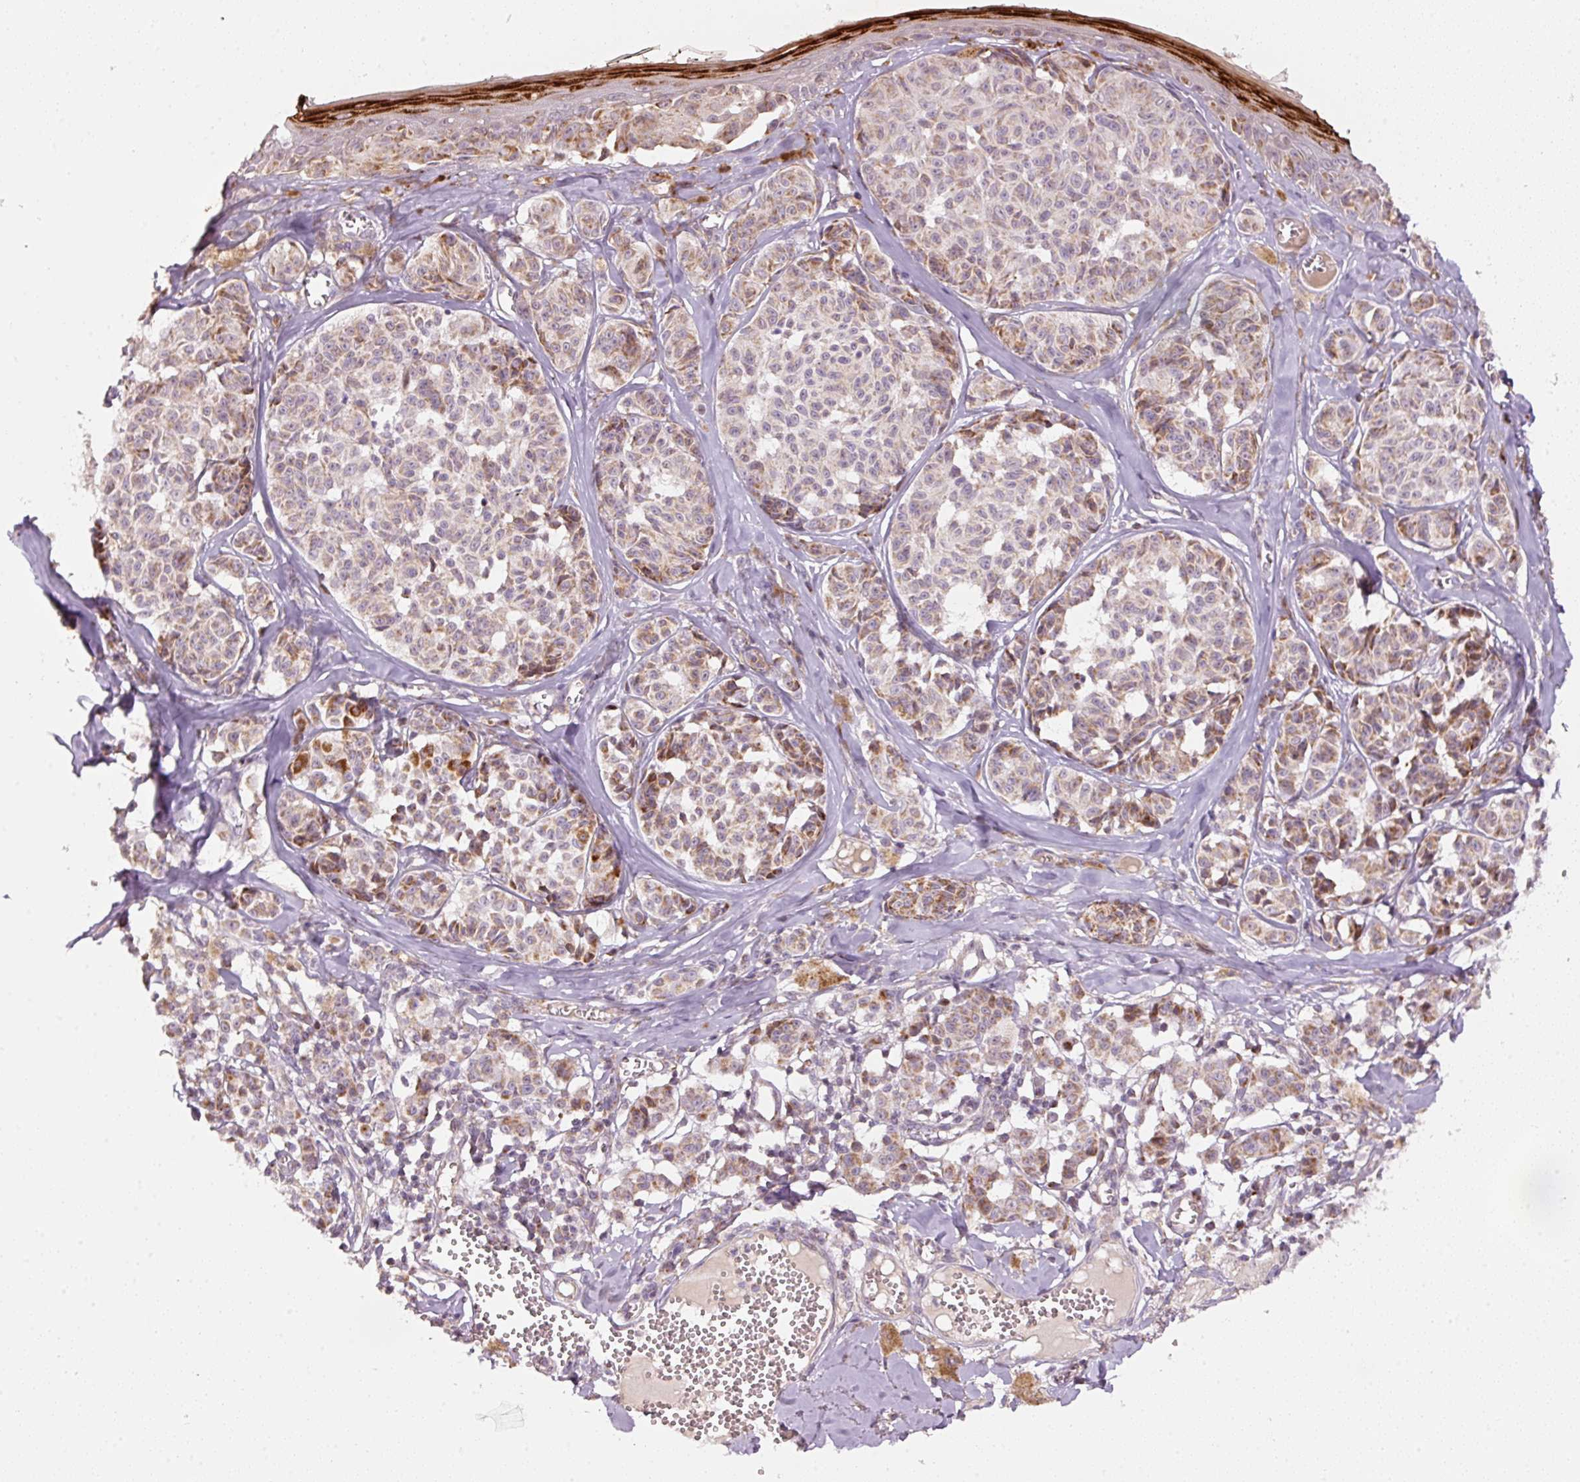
{"staining": {"intensity": "moderate", "quantity": "25%-75%", "location": "cytoplasmic/membranous"}, "tissue": "melanoma", "cell_type": "Tumor cells", "image_type": "cancer", "snomed": [{"axis": "morphology", "description": "Malignant melanoma, NOS"}, {"axis": "topography", "description": "Skin"}], "caption": "Protein staining of melanoma tissue displays moderate cytoplasmic/membranous expression in approximately 25%-75% of tumor cells. (IHC, brightfield microscopy, high magnification).", "gene": "TOB2", "patient": {"sex": "female", "age": 43}}